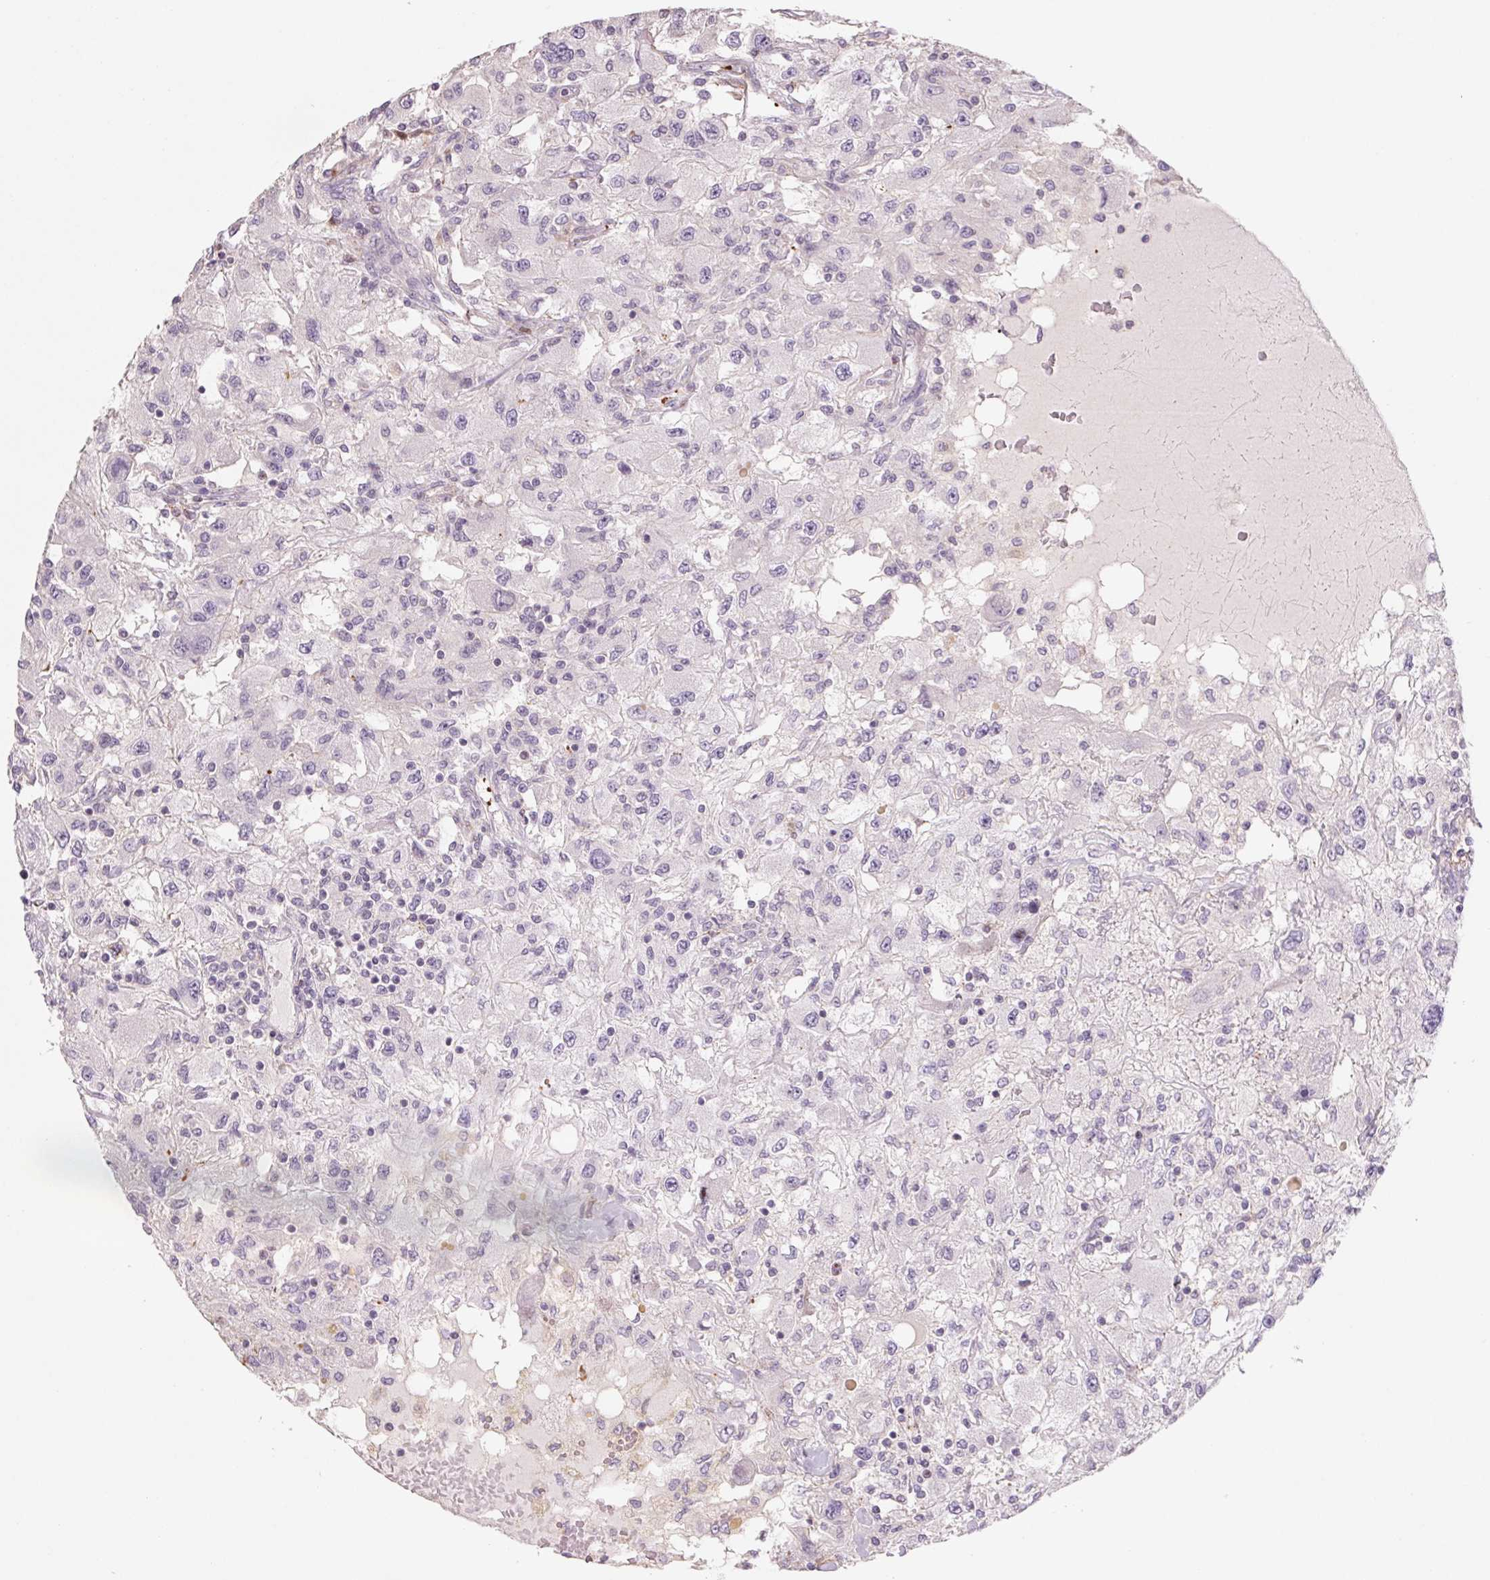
{"staining": {"intensity": "negative", "quantity": "none", "location": "none"}, "tissue": "renal cancer", "cell_type": "Tumor cells", "image_type": "cancer", "snomed": [{"axis": "morphology", "description": "Adenocarcinoma, NOS"}, {"axis": "topography", "description": "Kidney"}], "caption": "Tumor cells show no significant staining in renal adenocarcinoma. (DAB (3,3'-diaminobenzidine) immunohistochemistry visualized using brightfield microscopy, high magnification).", "gene": "ANKRD13B", "patient": {"sex": "female", "age": 67}}